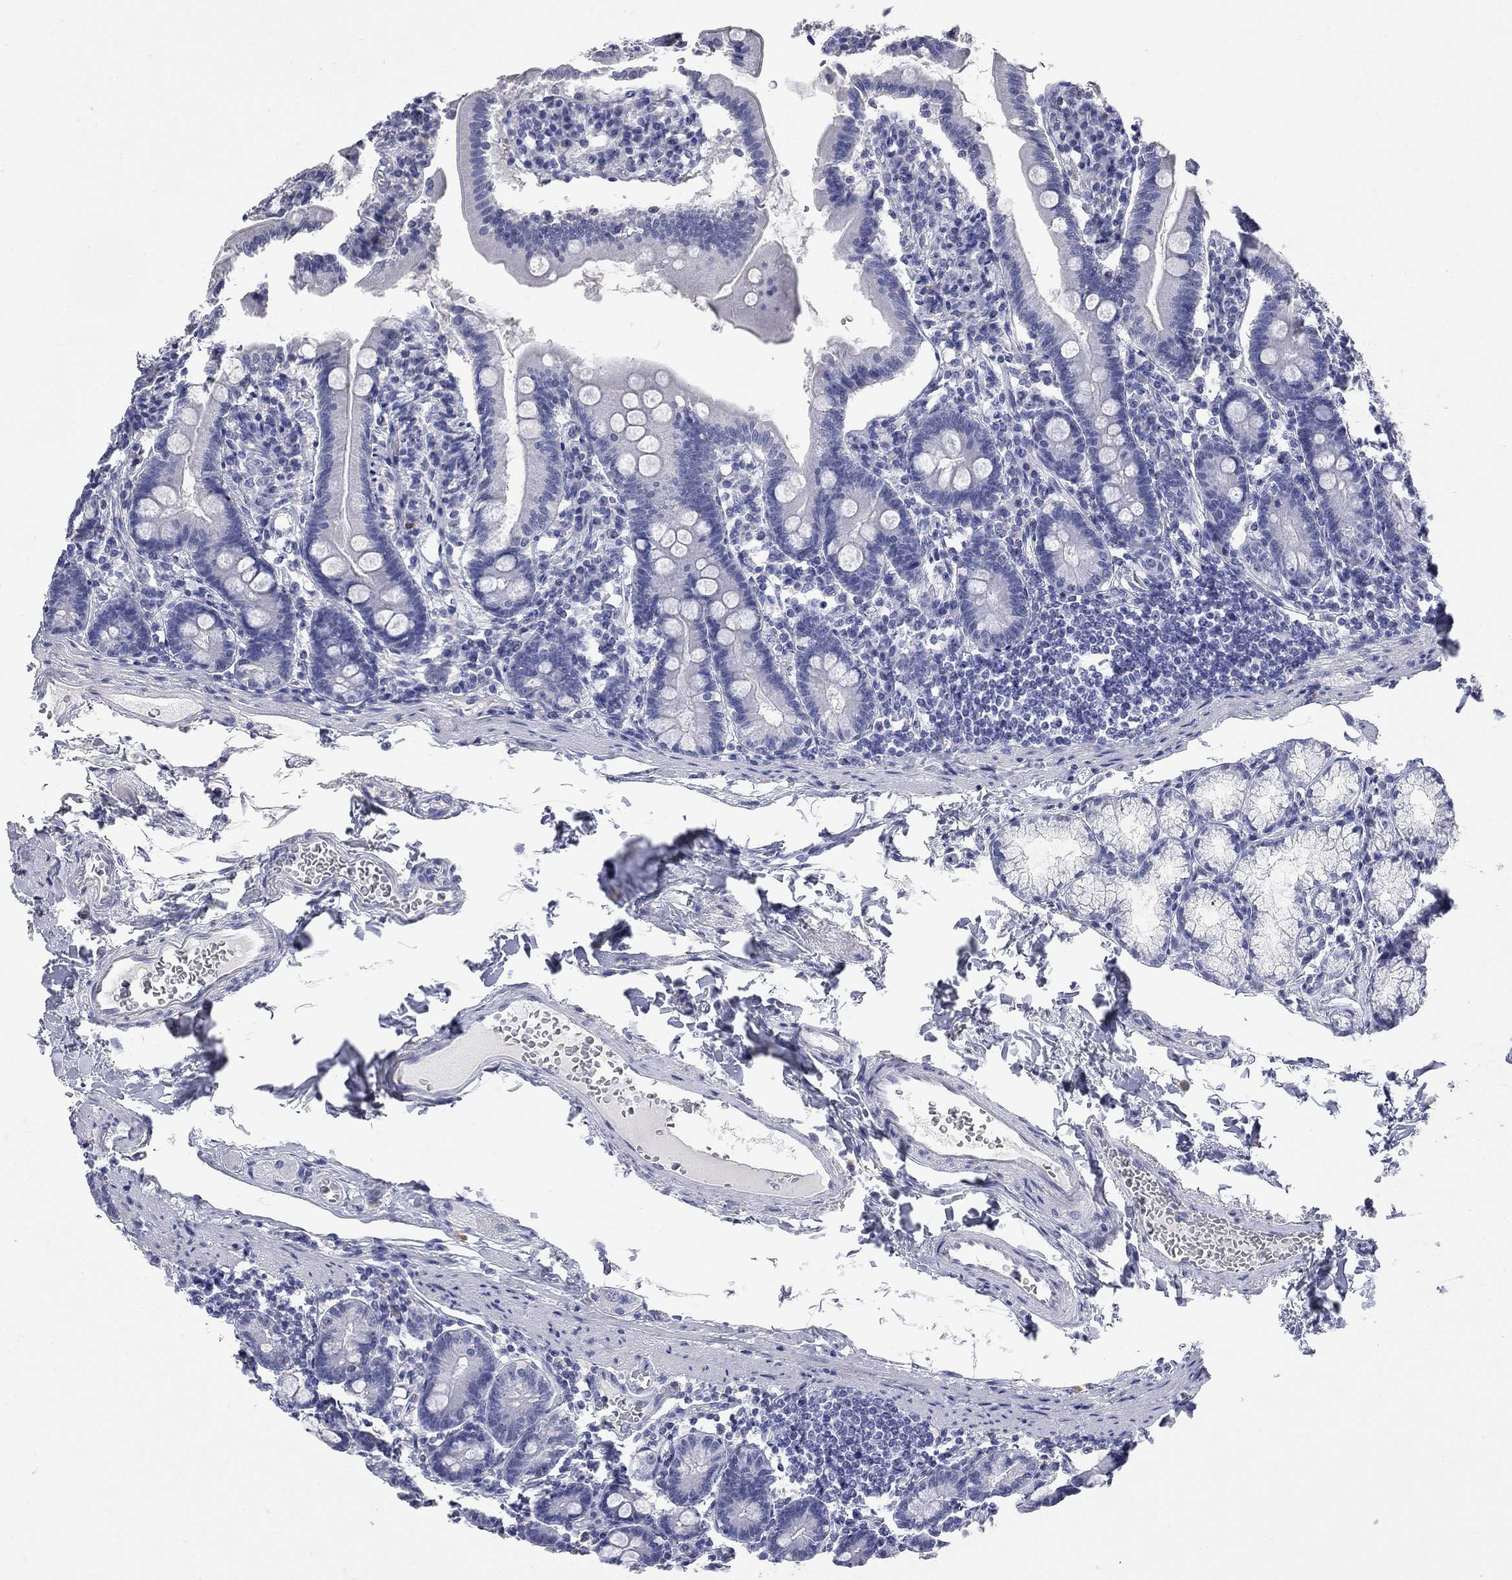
{"staining": {"intensity": "negative", "quantity": "none", "location": "none"}, "tissue": "duodenum", "cell_type": "Glandular cells", "image_type": "normal", "snomed": [{"axis": "morphology", "description": "Normal tissue, NOS"}, {"axis": "topography", "description": "Duodenum"}], "caption": "This is an immunohistochemistry image of unremarkable human duodenum. There is no staining in glandular cells.", "gene": "FAM221B", "patient": {"sex": "female", "age": 67}}